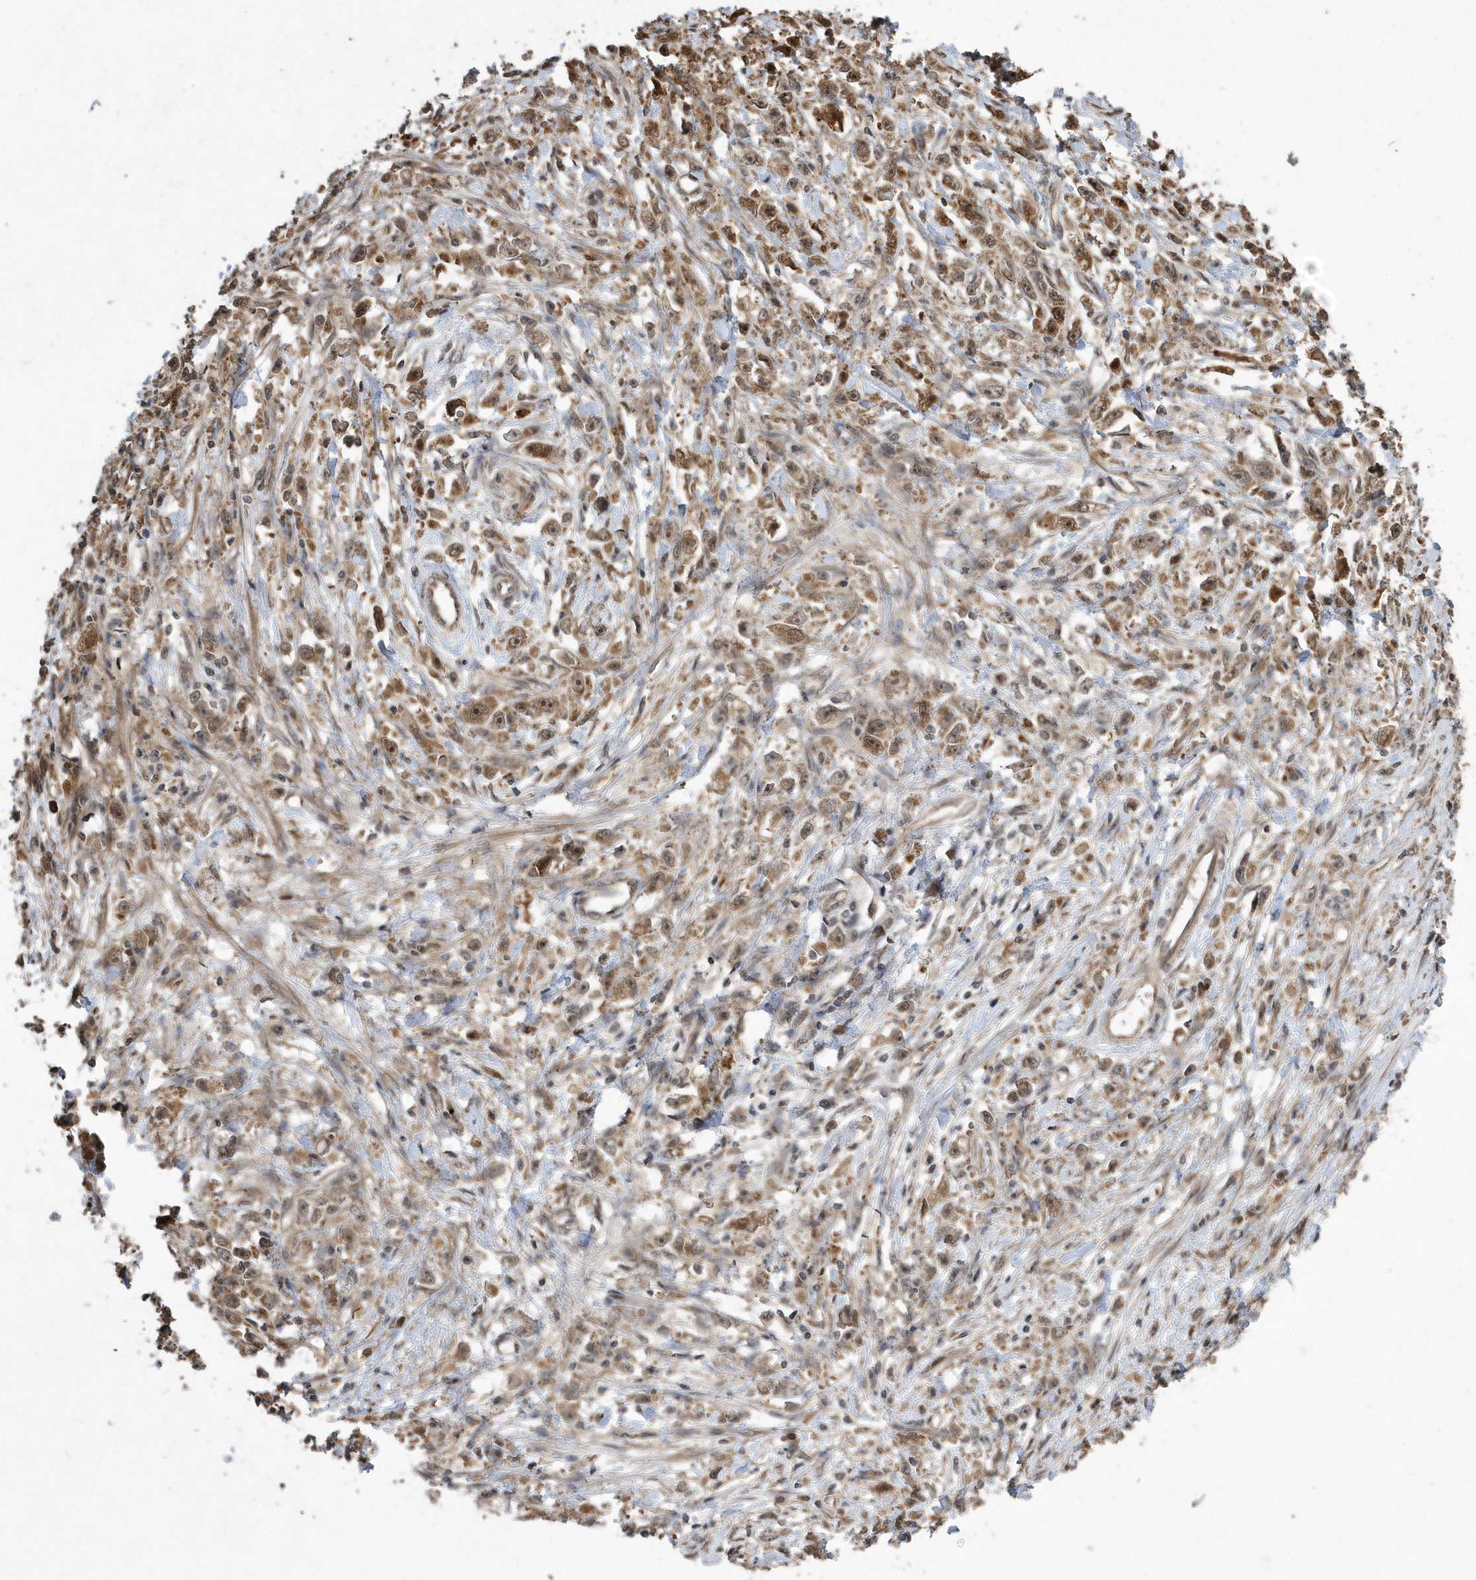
{"staining": {"intensity": "moderate", "quantity": "25%-75%", "location": "cytoplasmic/membranous,nuclear"}, "tissue": "stomach cancer", "cell_type": "Tumor cells", "image_type": "cancer", "snomed": [{"axis": "morphology", "description": "Adenocarcinoma, NOS"}, {"axis": "topography", "description": "Stomach"}], "caption": "Immunohistochemical staining of human adenocarcinoma (stomach) shows medium levels of moderate cytoplasmic/membranous and nuclear expression in approximately 25%-75% of tumor cells. (DAB (3,3'-diaminobenzidine) = brown stain, brightfield microscopy at high magnification).", "gene": "WASHC5", "patient": {"sex": "female", "age": 59}}